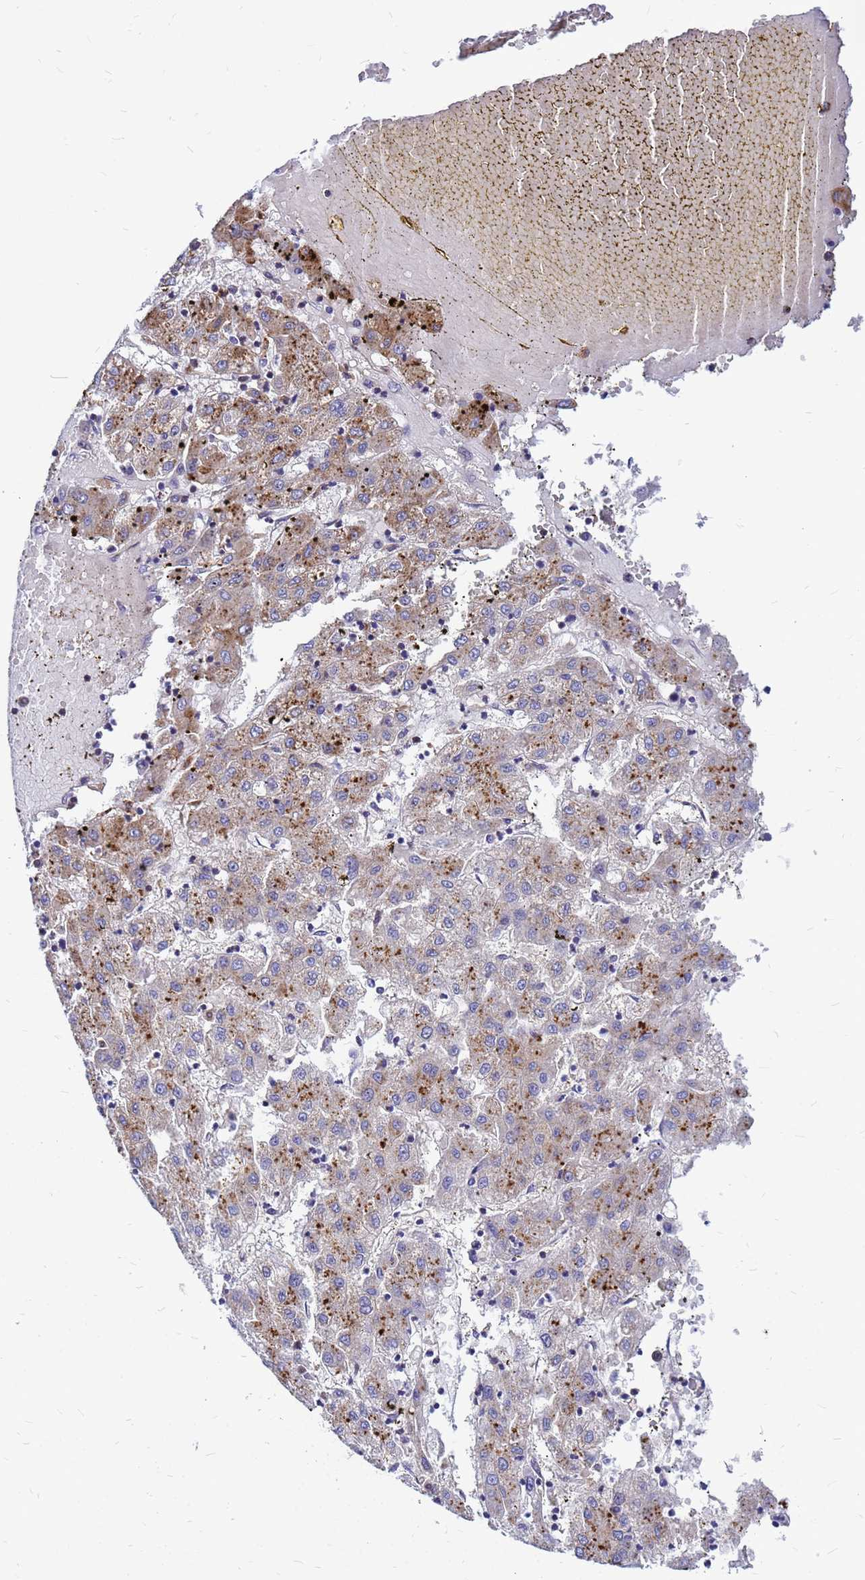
{"staining": {"intensity": "moderate", "quantity": "25%-75%", "location": "cytoplasmic/membranous"}, "tissue": "liver cancer", "cell_type": "Tumor cells", "image_type": "cancer", "snomed": [{"axis": "morphology", "description": "Carcinoma, Hepatocellular, NOS"}, {"axis": "topography", "description": "Liver"}], "caption": "Protein expression by IHC exhibits moderate cytoplasmic/membranous expression in approximately 25%-75% of tumor cells in hepatocellular carcinoma (liver).", "gene": "FHIP1A", "patient": {"sex": "male", "age": 72}}